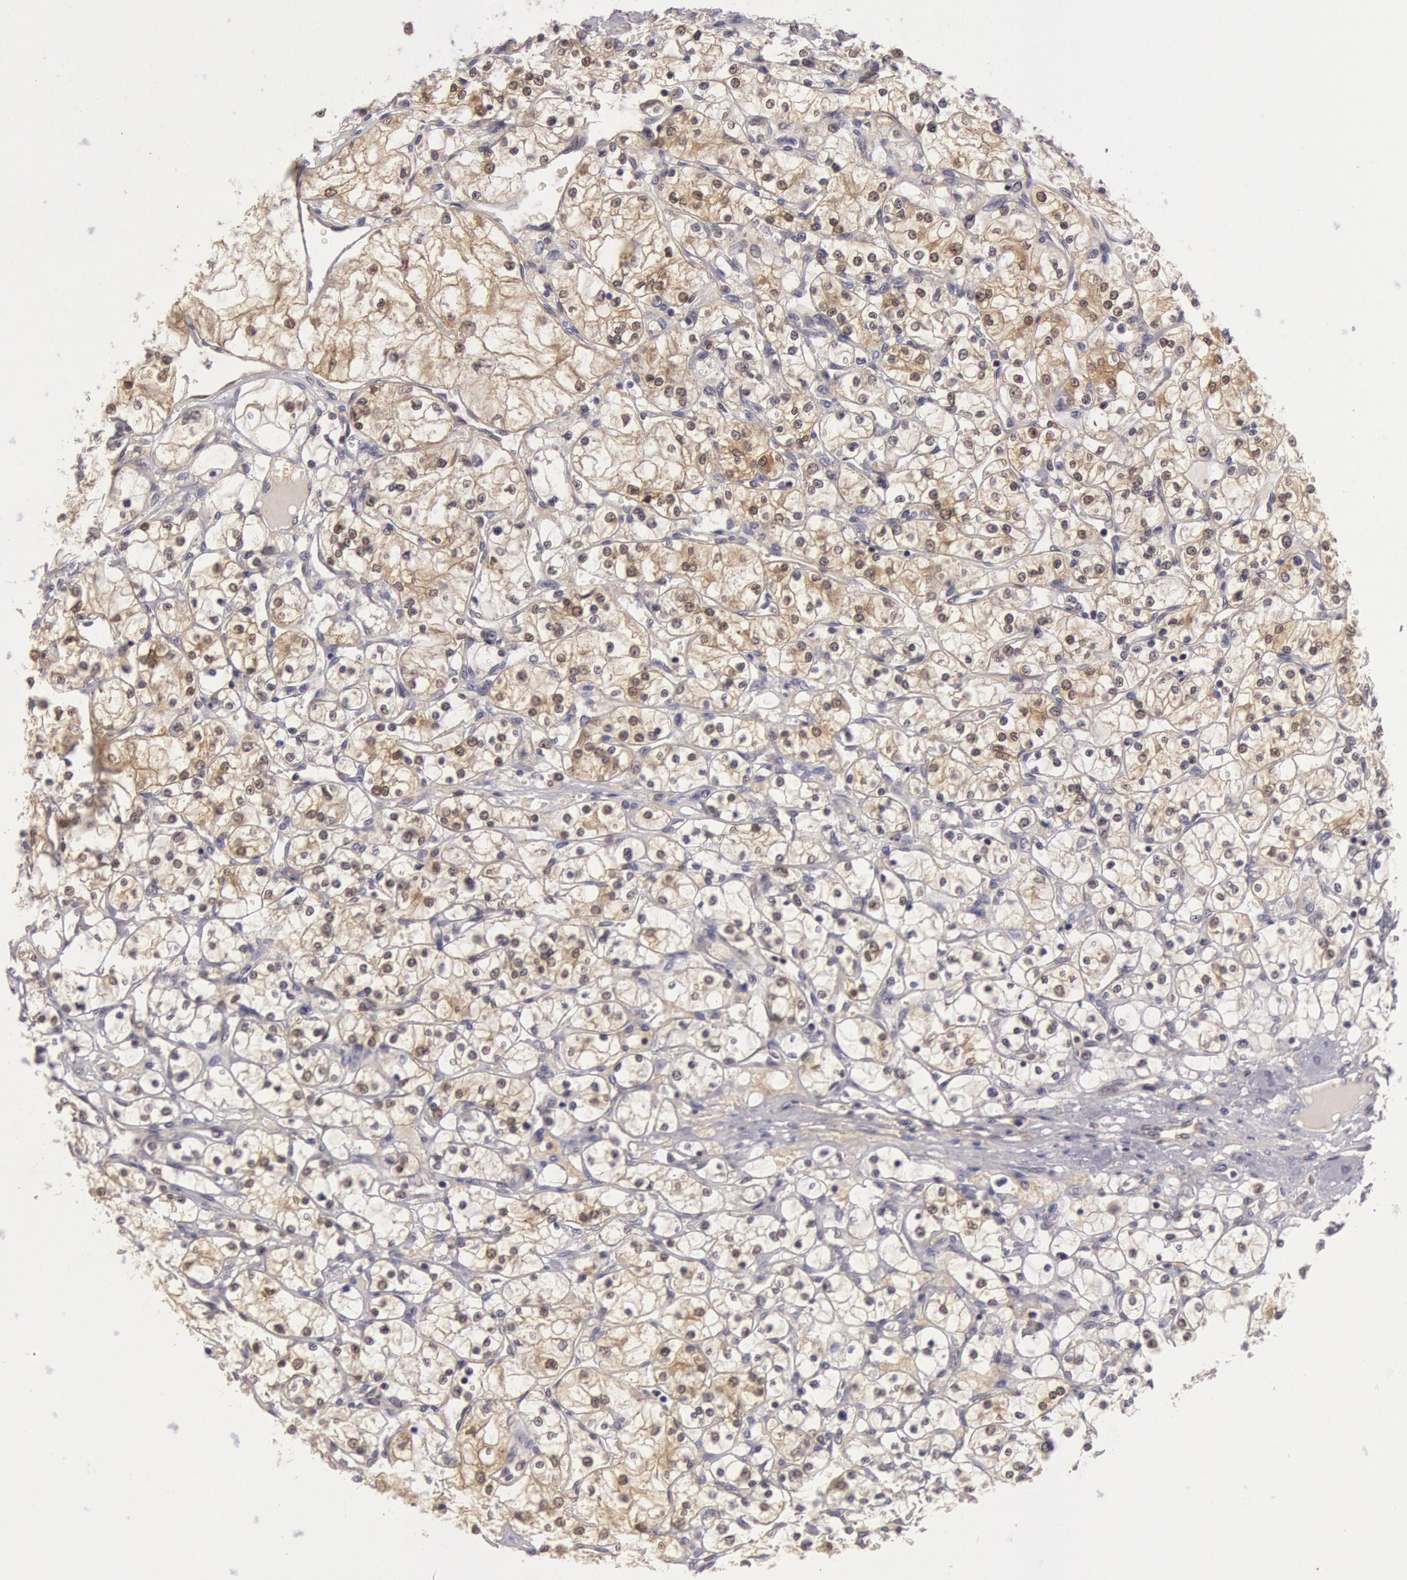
{"staining": {"intensity": "weak", "quantity": "<25%", "location": "nuclear"}, "tissue": "renal cancer", "cell_type": "Tumor cells", "image_type": "cancer", "snomed": [{"axis": "morphology", "description": "Adenocarcinoma, NOS"}, {"axis": "topography", "description": "Kidney"}], "caption": "IHC photomicrograph of renal cancer stained for a protein (brown), which displays no staining in tumor cells. (DAB (3,3'-diaminobenzidine) immunohistochemistry with hematoxylin counter stain).", "gene": "MPST", "patient": {"sex": "male", "age": 61}}